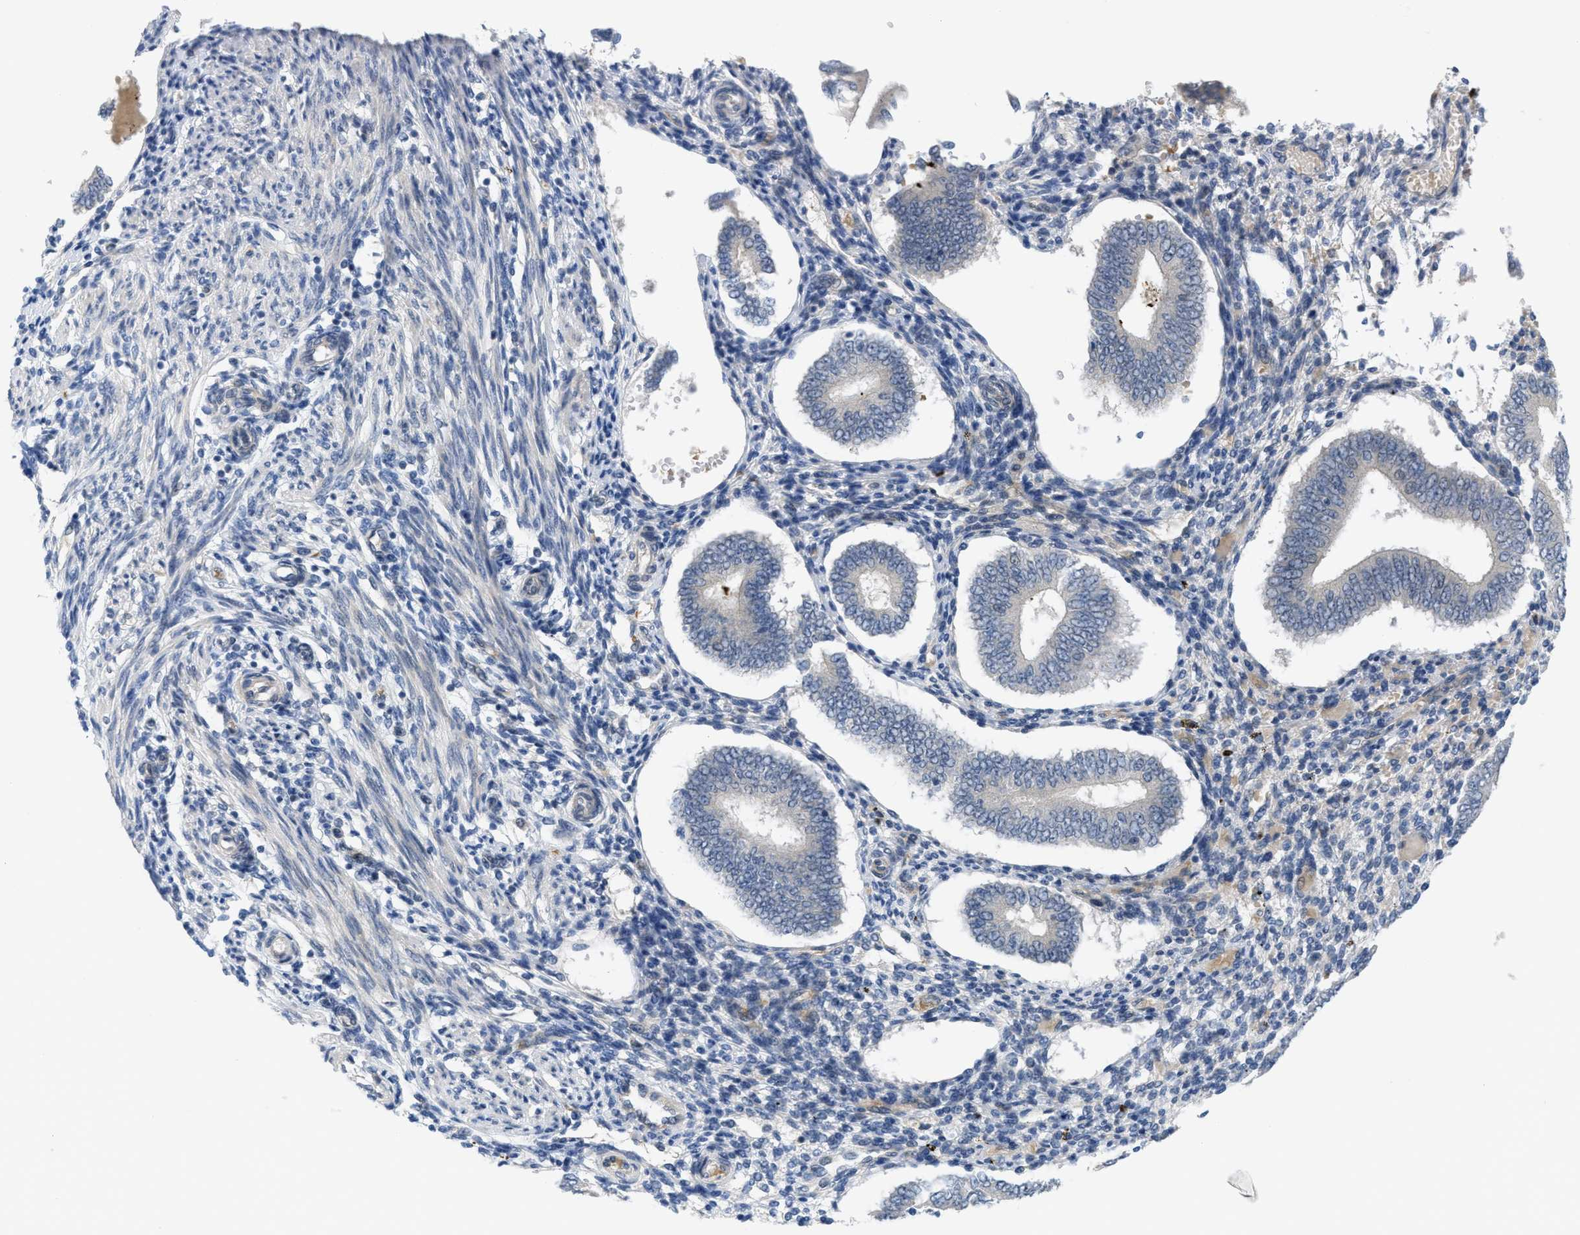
{"staining": {"intensity": "negative", "quantity": "none", "location": "none"}, "tissue": "endometrium", "cell_type": "Cells in endometrial stroma", "image_type": "normal", "snomed": [{"axis": "morphology", "description": "Normal tissue, NOS"}, {"axis": "topography", "description": "Endometrium"}], "caption": "Immunohistochemistry micrograph of normal endometrium: human endometrium stained with DAB (3,3'-diaminobenzidine) exhibits no significant protein positivity in cells in endometrial stroma.", "gene": "TNFAIP1", "patient": {"sex": "female", "age": 42}}